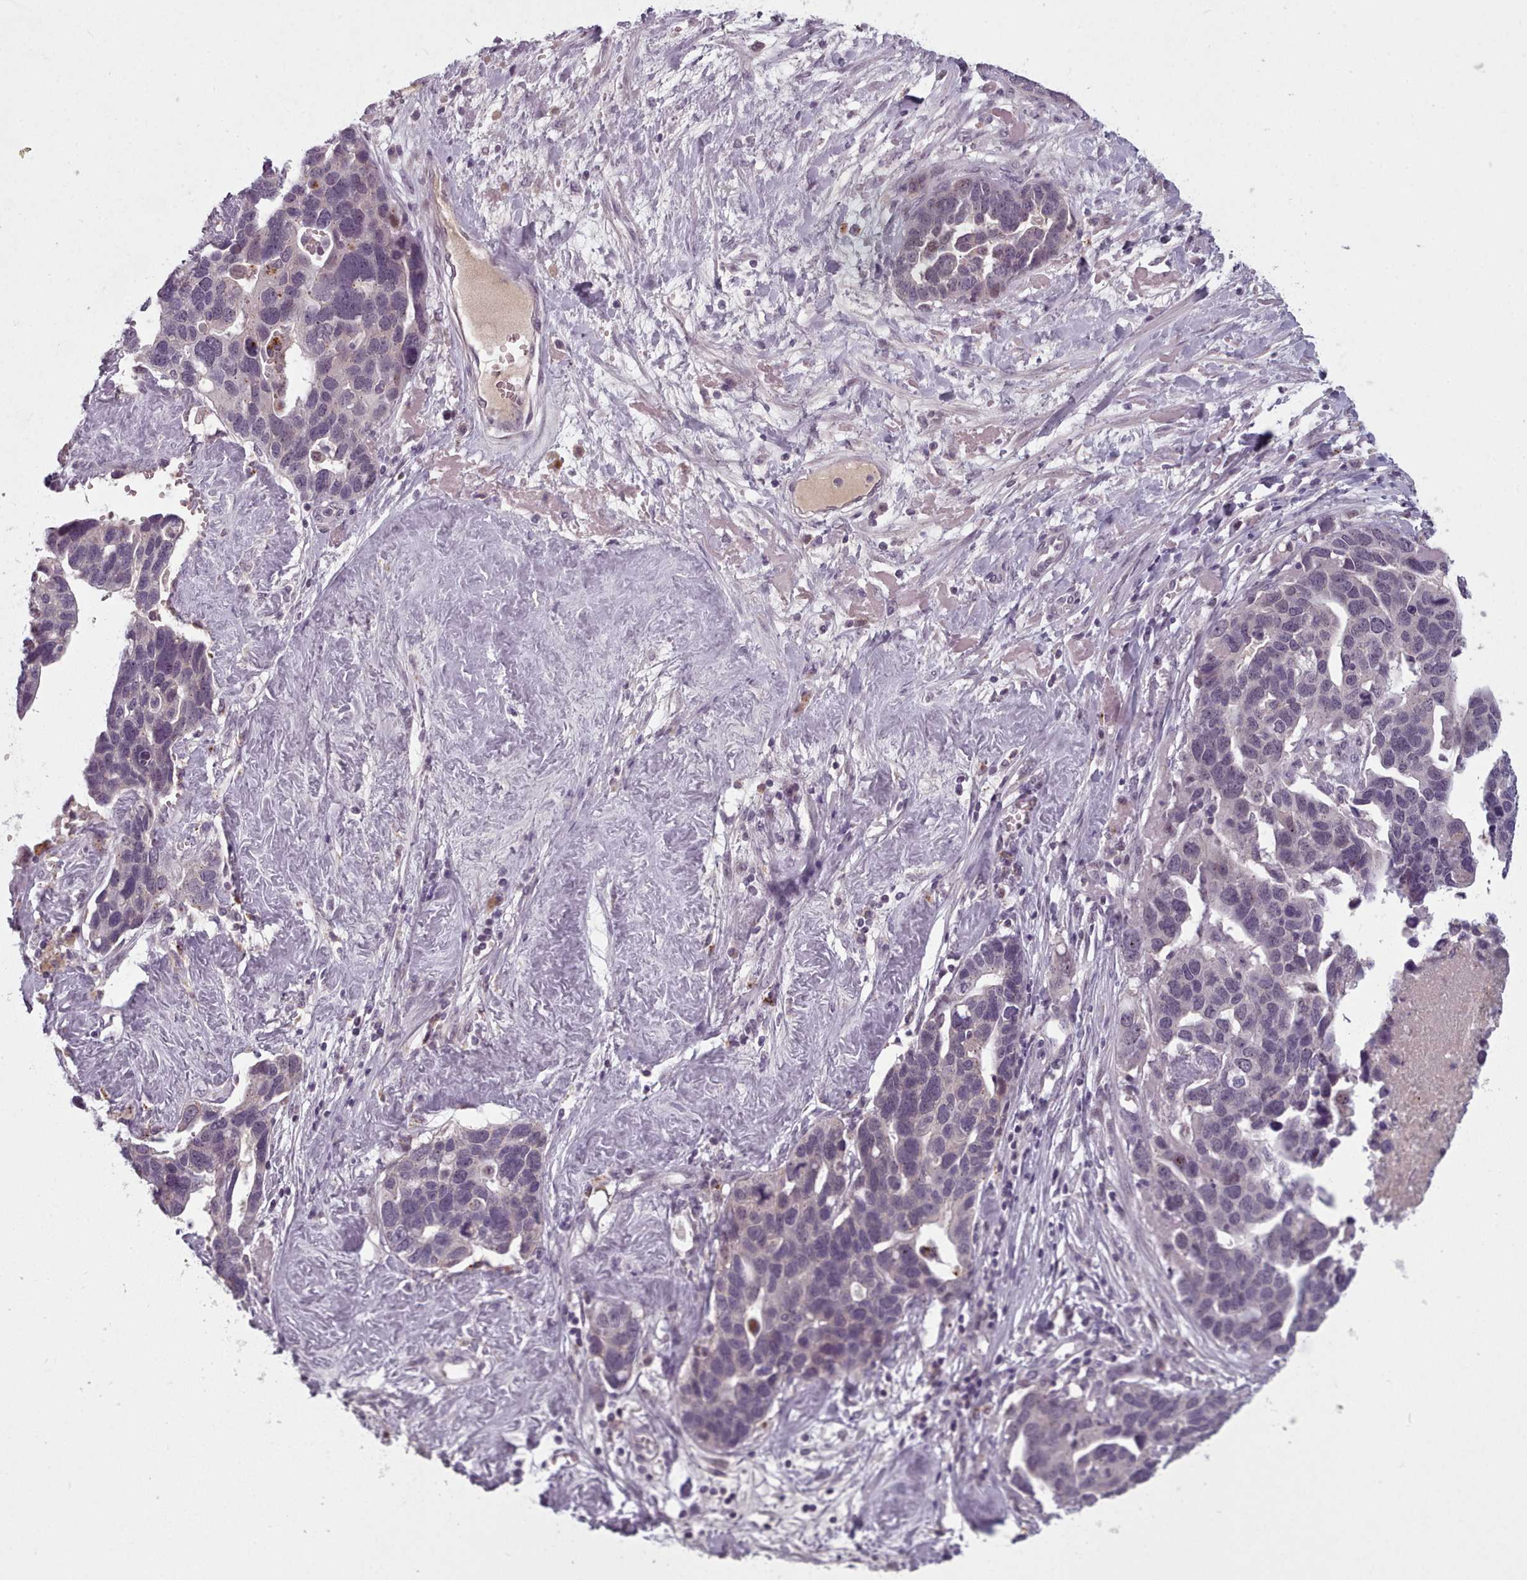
{"staining": {"intensity": "weak", "quantity": "<25%", "location": "nuclear"}, "tissue": "ovarian cancer", "cell_type": "Tumor cells", "image_type": "cancer", "snomed": [{"axis": "morphology", "description": "Cystadenocarcinoma, serous, NOS"}, {"axis": "topography", "description": "Ovary"}], "caption": "High power microscopy image of an IHC micrograph of ovarian cancer, revealing no significant staining in tumor cells.", "gene": "PBX4", "patient": {"sex": "female", "age": 54}}